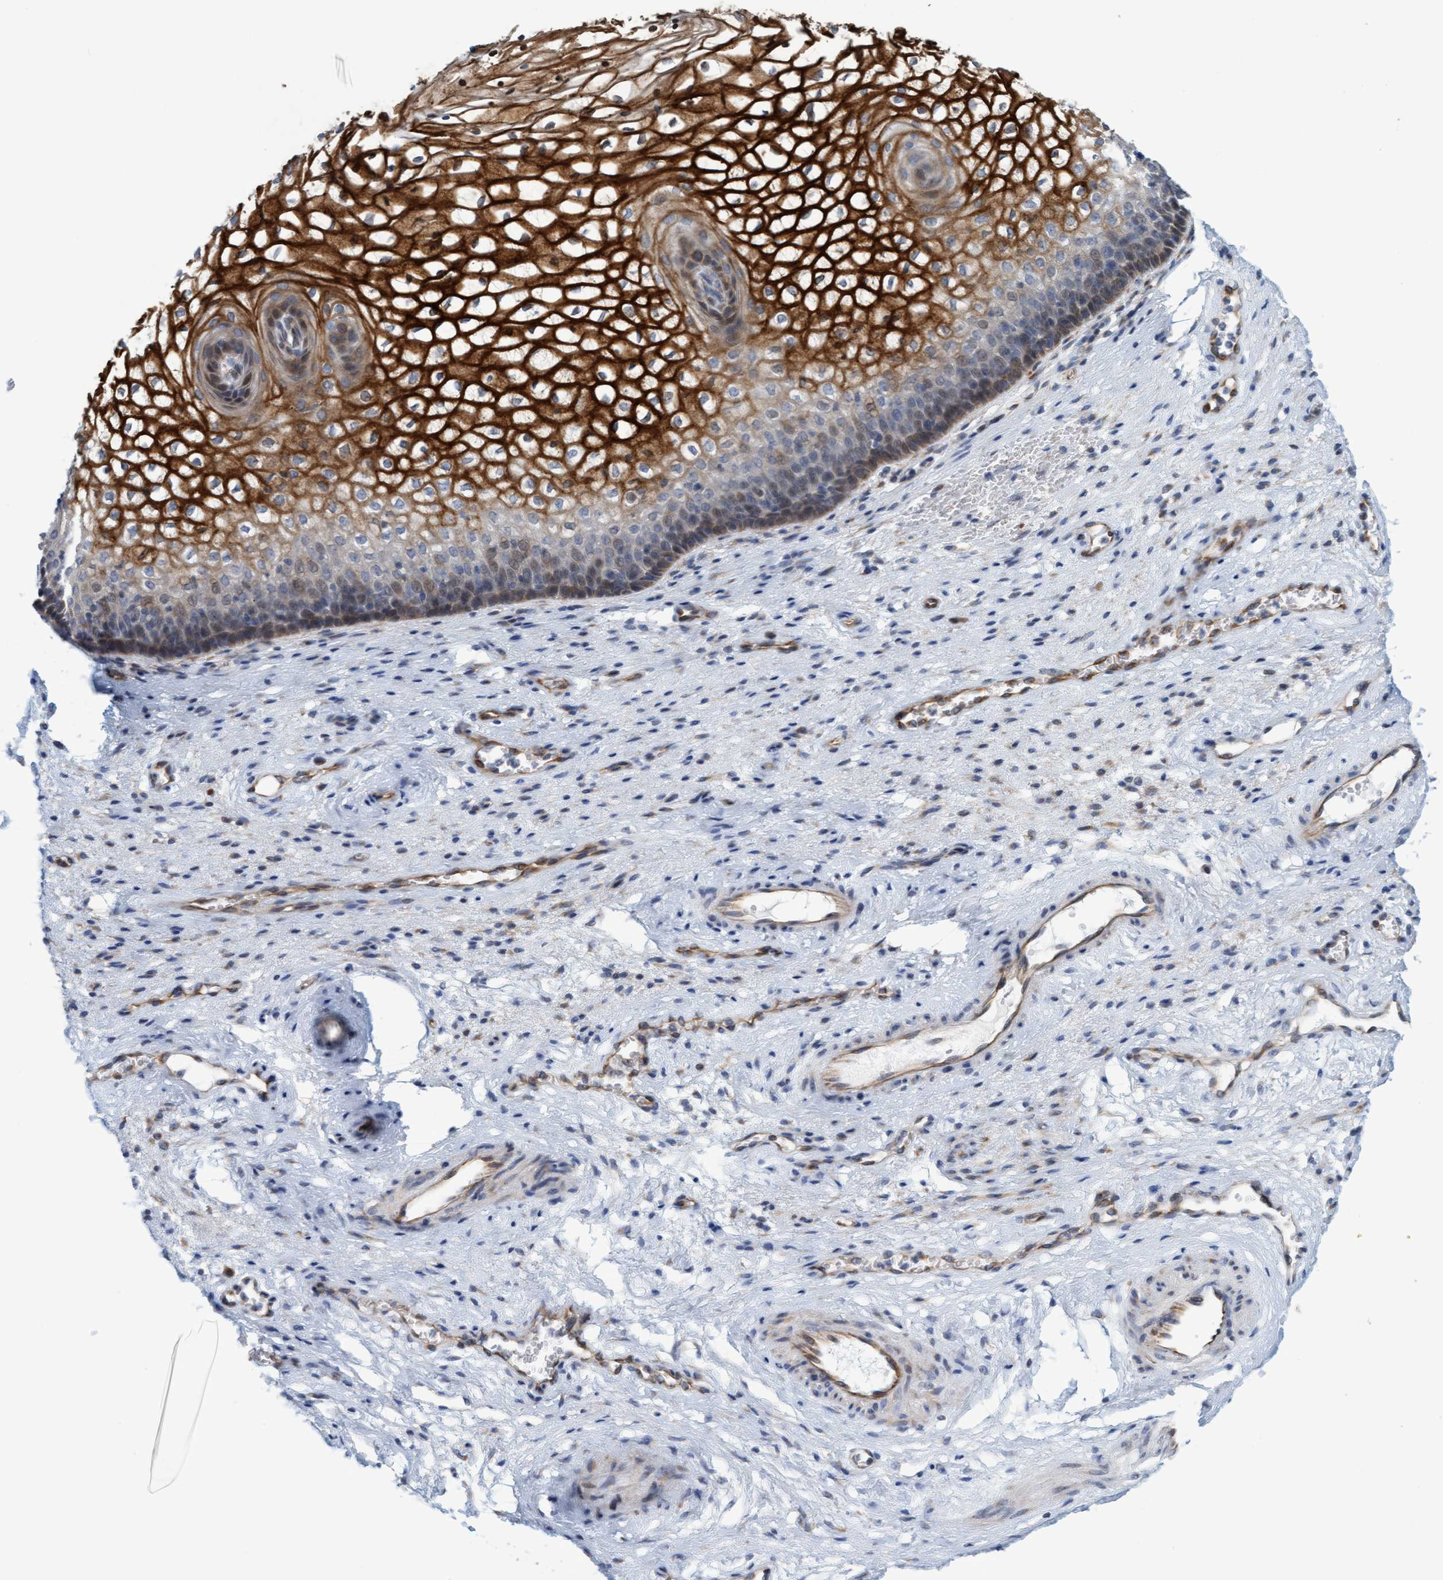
{"staining": {"intensity": "strong", "quantity": ">75%", "location": "cytoplasmic/membranous"}, "tissue": "vagina", "cell_type": "Squamous epithelial cells", "image_type": "normal", "snomed": [{"axis": "morphology", "description": "Normal tissue, NOS"}, {"axis": "topography", "description": "Vagina"}], "caption": "The photomicrograph demonstrates immunohistochemical staining of normal vagina. There is strong cytoplasmic/membranous expression is appreciated in approximately >75% of squamous epithelial cells.", "gene": "SLC28A3", "patient": {"sex": "female", "age": 34}}